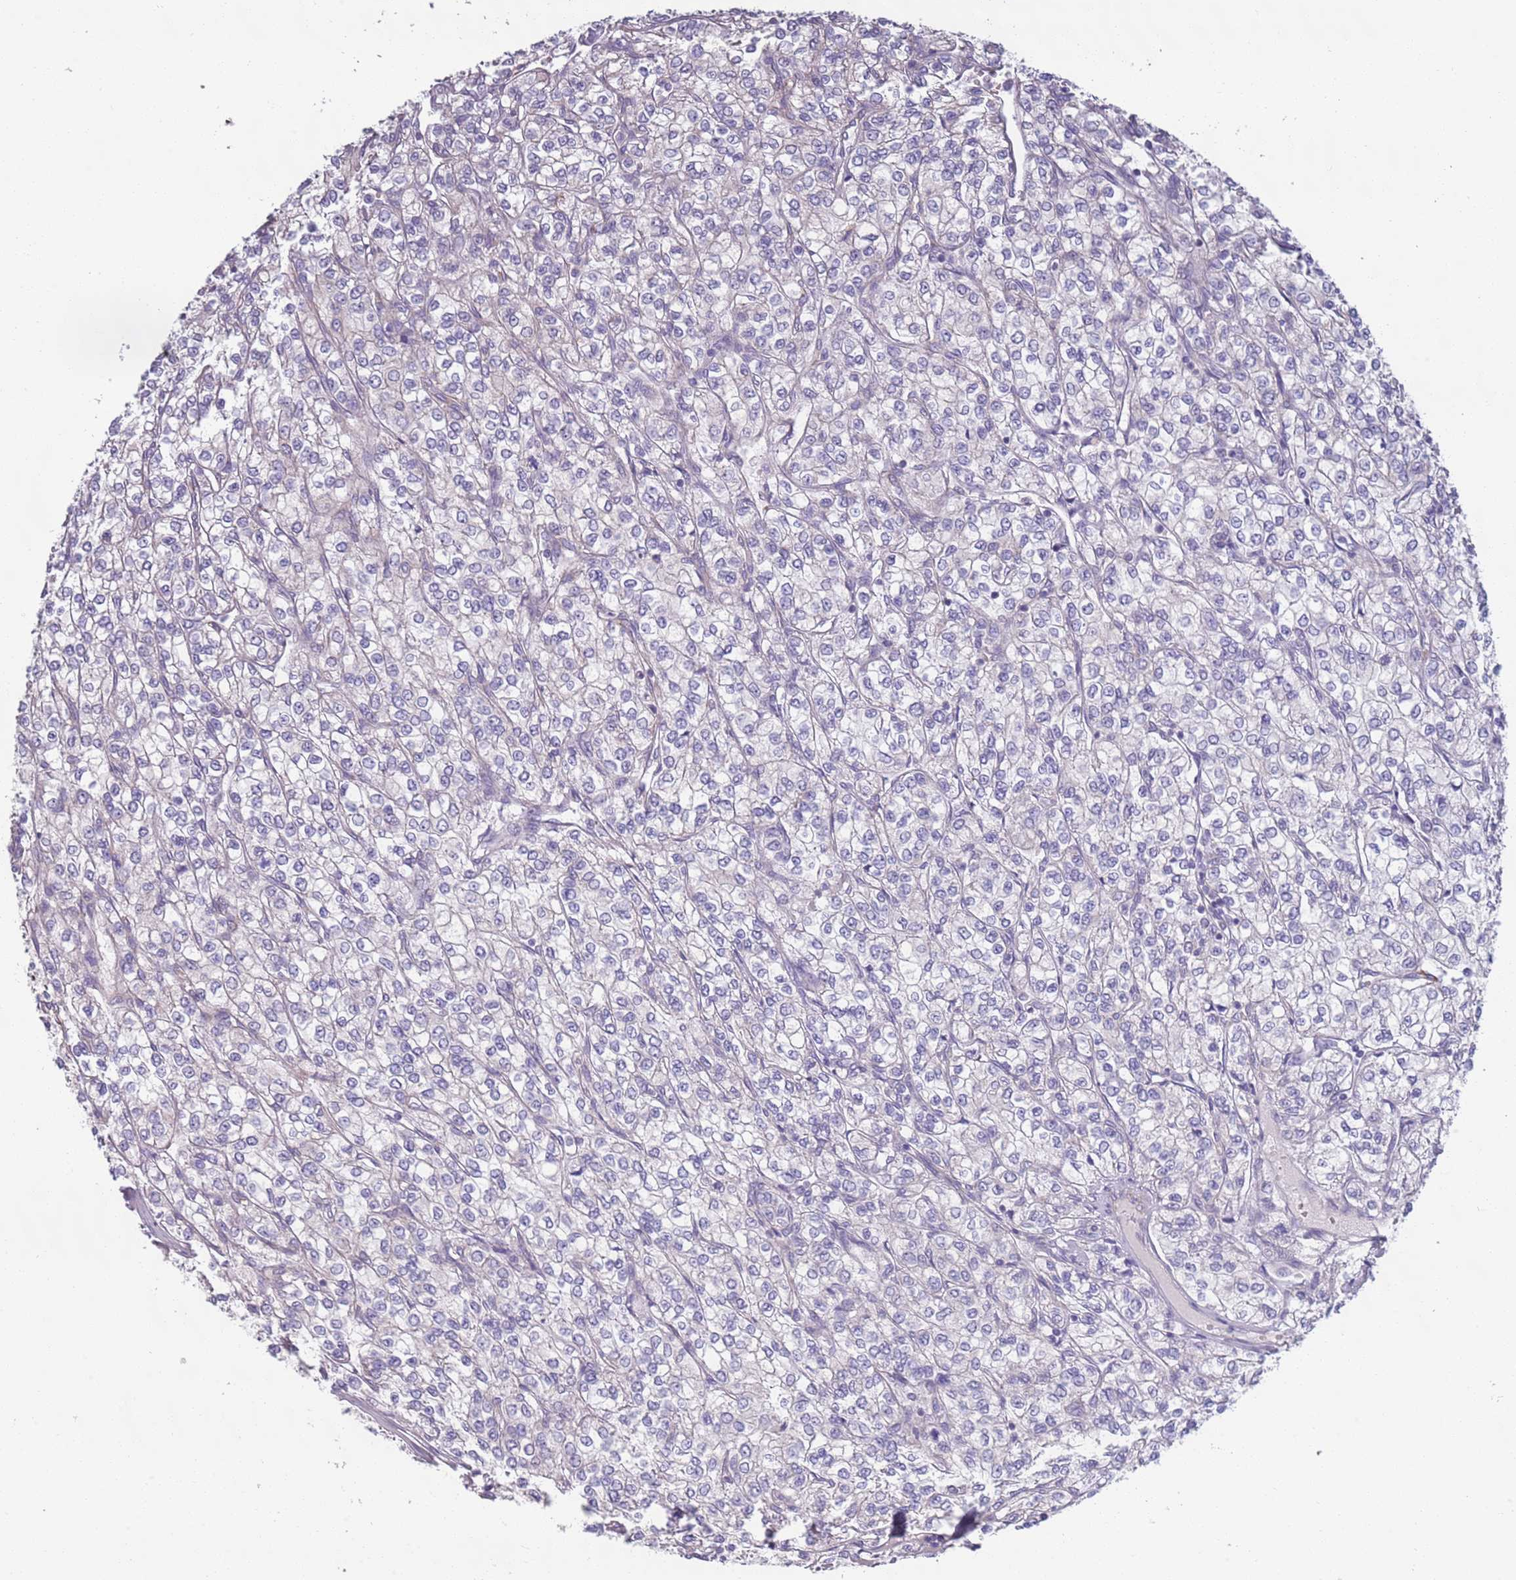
{"staining": {"intensity": "negative", "quantity": "none", "location": "none"}, "tissue": "renal cancer", "cell_type": "Tumor cells", "image_type": "cancer", "snomed": [{"axis": "morphology", "description": "Adenocarcinoma, NOS"}, {"axis": "topography", "description": "Kidney"}], "caption": "The histopathology image displays no staining of tumor cells in renal cancer.", "gene": "LTB", "patient": {"sex": "male", "age": 80}}